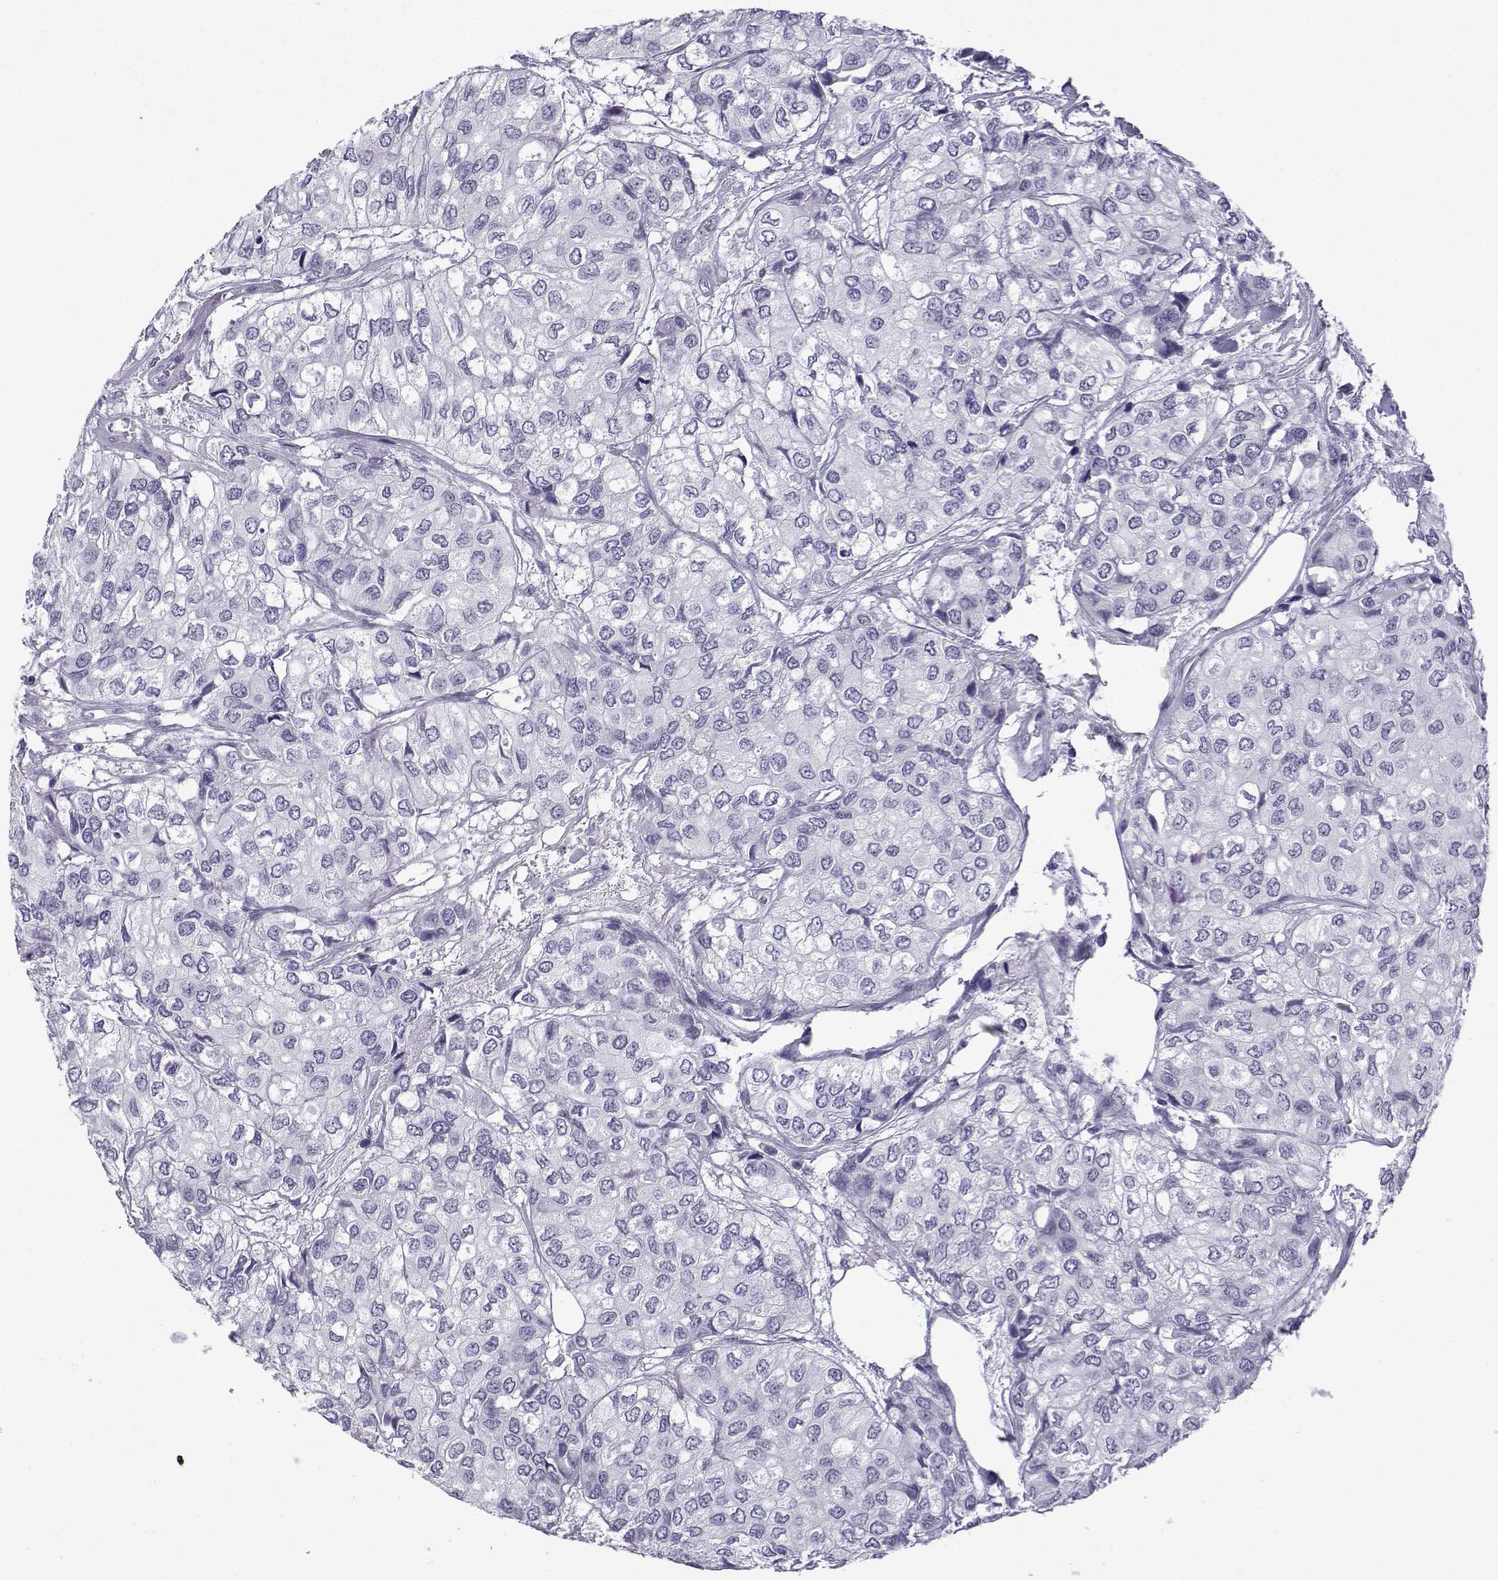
{"staining": {"intensity": "negative", "quantity": "none", "location": "none"}, "tissue": "urothelial cancer", "cell_type": "Tumor cells", "image_type": "cancer", "snomed": [{"axis": "morphology", "description": "Urothelial carcinoma, High grade"}, {"axis": "topography", "description": "Urinary bladder"}], "caption": "This micrograph is of urothelial cancer stained with IHC to label a protein in brown with the nuclei are counter-stained blue. There is no staining in tumor cells.", "gene": "MRGBP", "patient": {"sex": "male", "age": 73}}